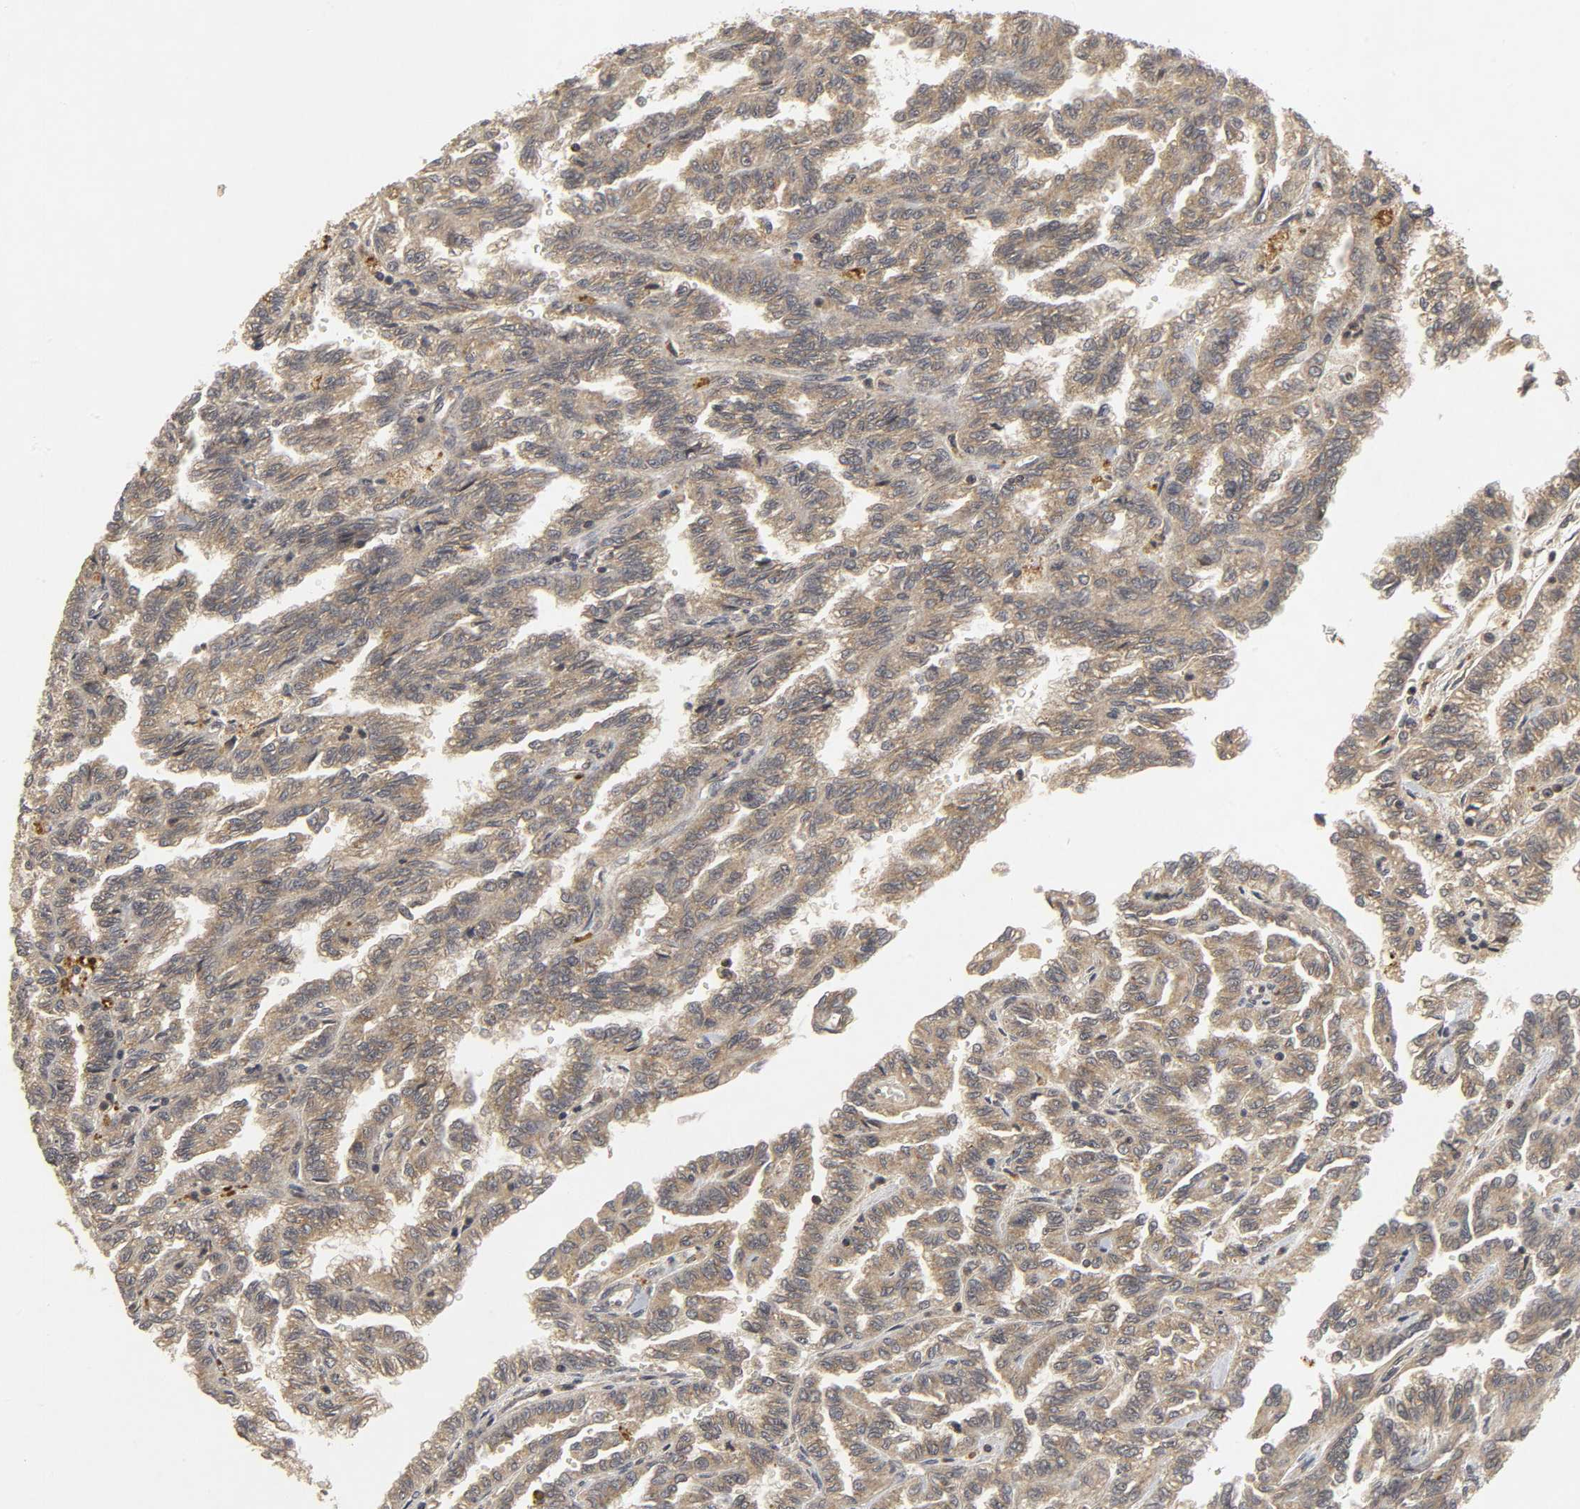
{"staining": {"intensity": "weak", "quantity": ">75%", "location": "cytoplasmic/membranous"}, "tissue": "renal cancer", "cell_type": "Tumor cells", "image_type": "cancer", "snomed": [{"axis": "morphology", "description": "Inflammation, NOS"}, {"axis": "morphology", "description": "Adenocarcinoma, NOS"}, {"axis": "topography", "description": "Kidney"}], "caption": "Weak cytoplasmic/membranous protein staining is identified in about >75% of tumor cells in renal adenocarcinoma.", "gene": "TRAF6", "patient": {"sex": "male", "age": 68}}